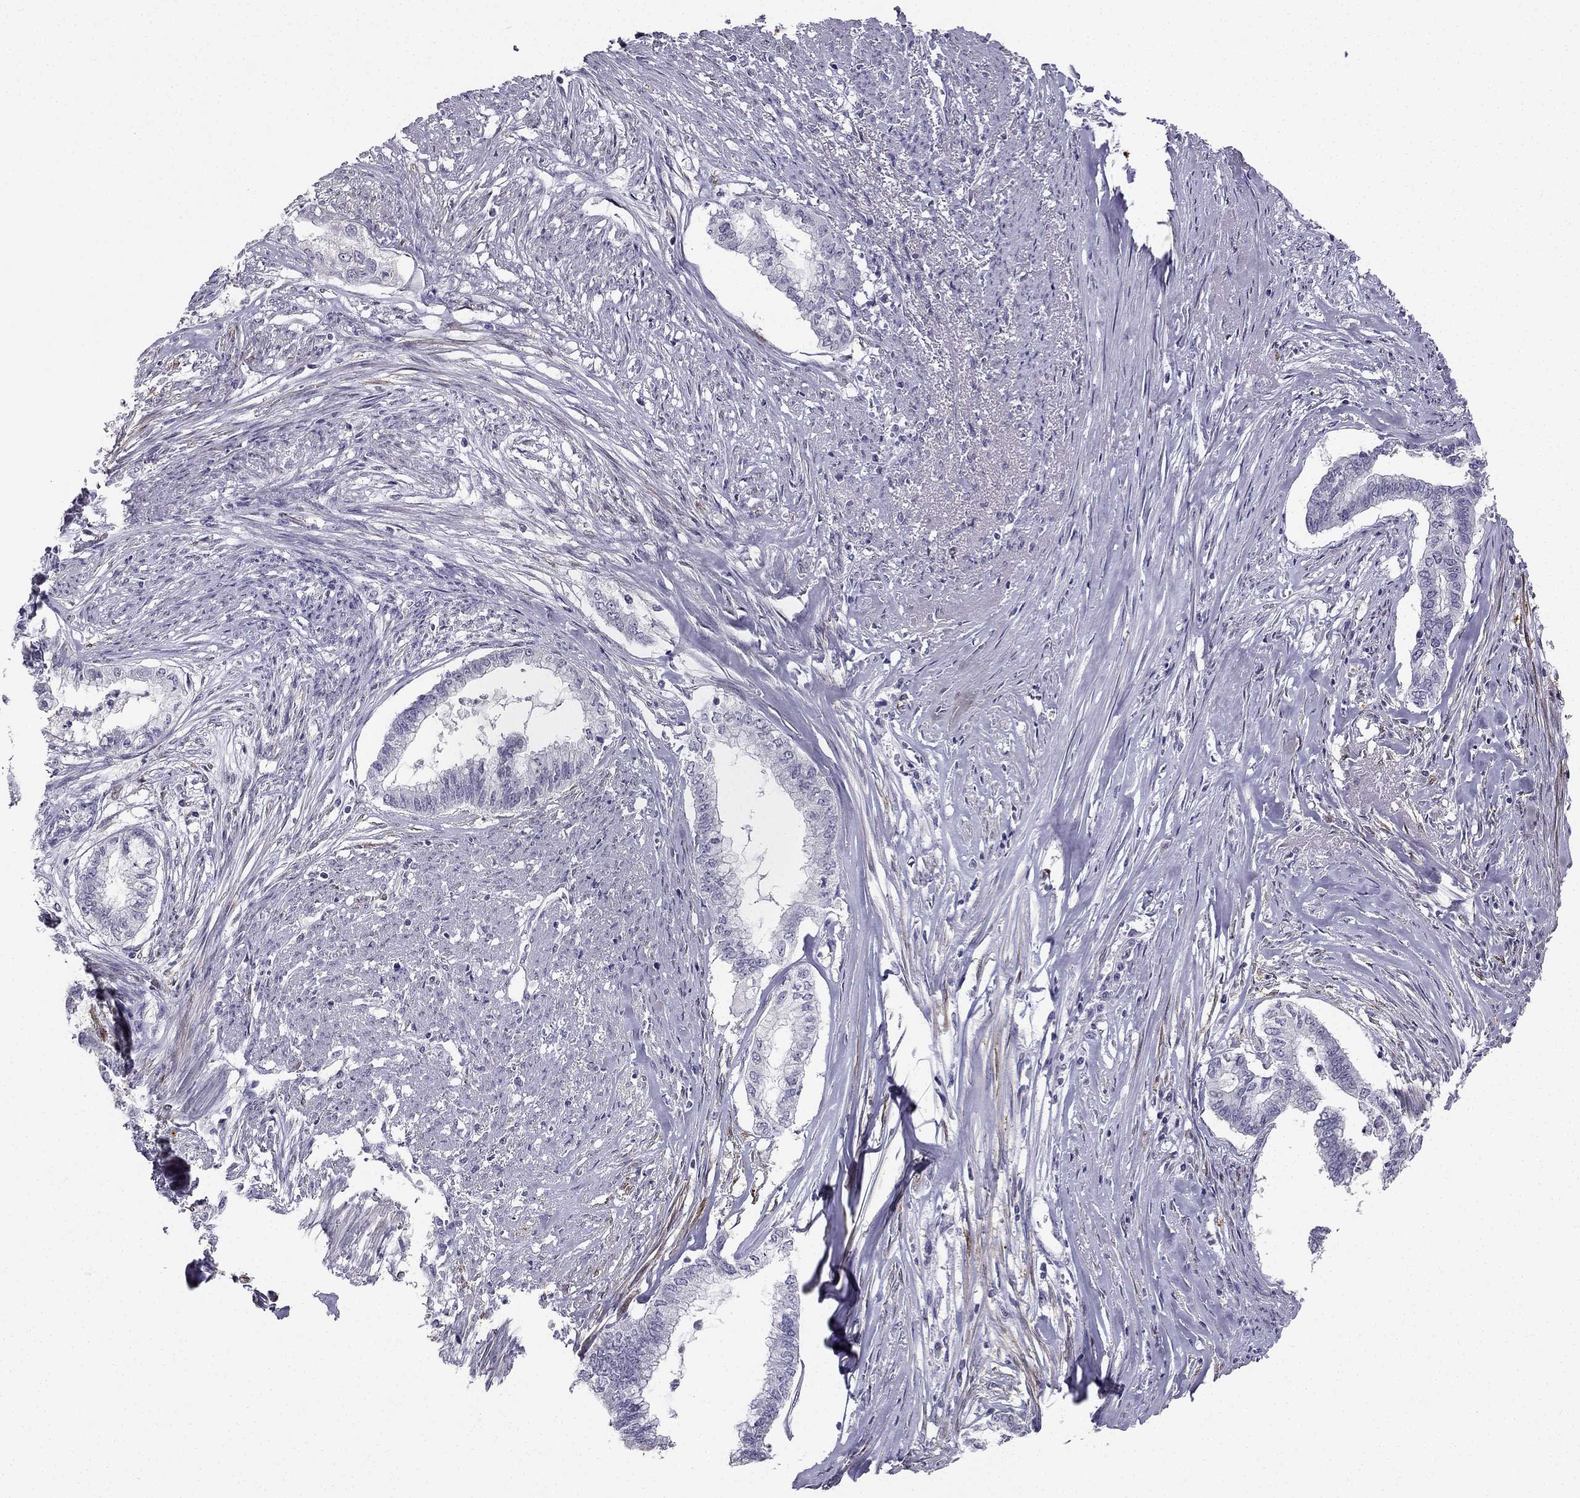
{"staining": {"intensity": "negative", "quantity": "none", "location": "none"}, "tissue": "endometrial cancer", "cell_type": "Tumor cells", "image_type": "cancer", "snomed": [{"axis": "morphology", "description": "Adenocarcinoma, NOS"}, {"axis": "topography", "description": "Endometrium"}], "caption": "Micrograph shows no significant protein expression in tumor cells of adenocarcinoma (endometrial).", "gene": "CALB2", "patient": {"sex": "female", "age": 79}}